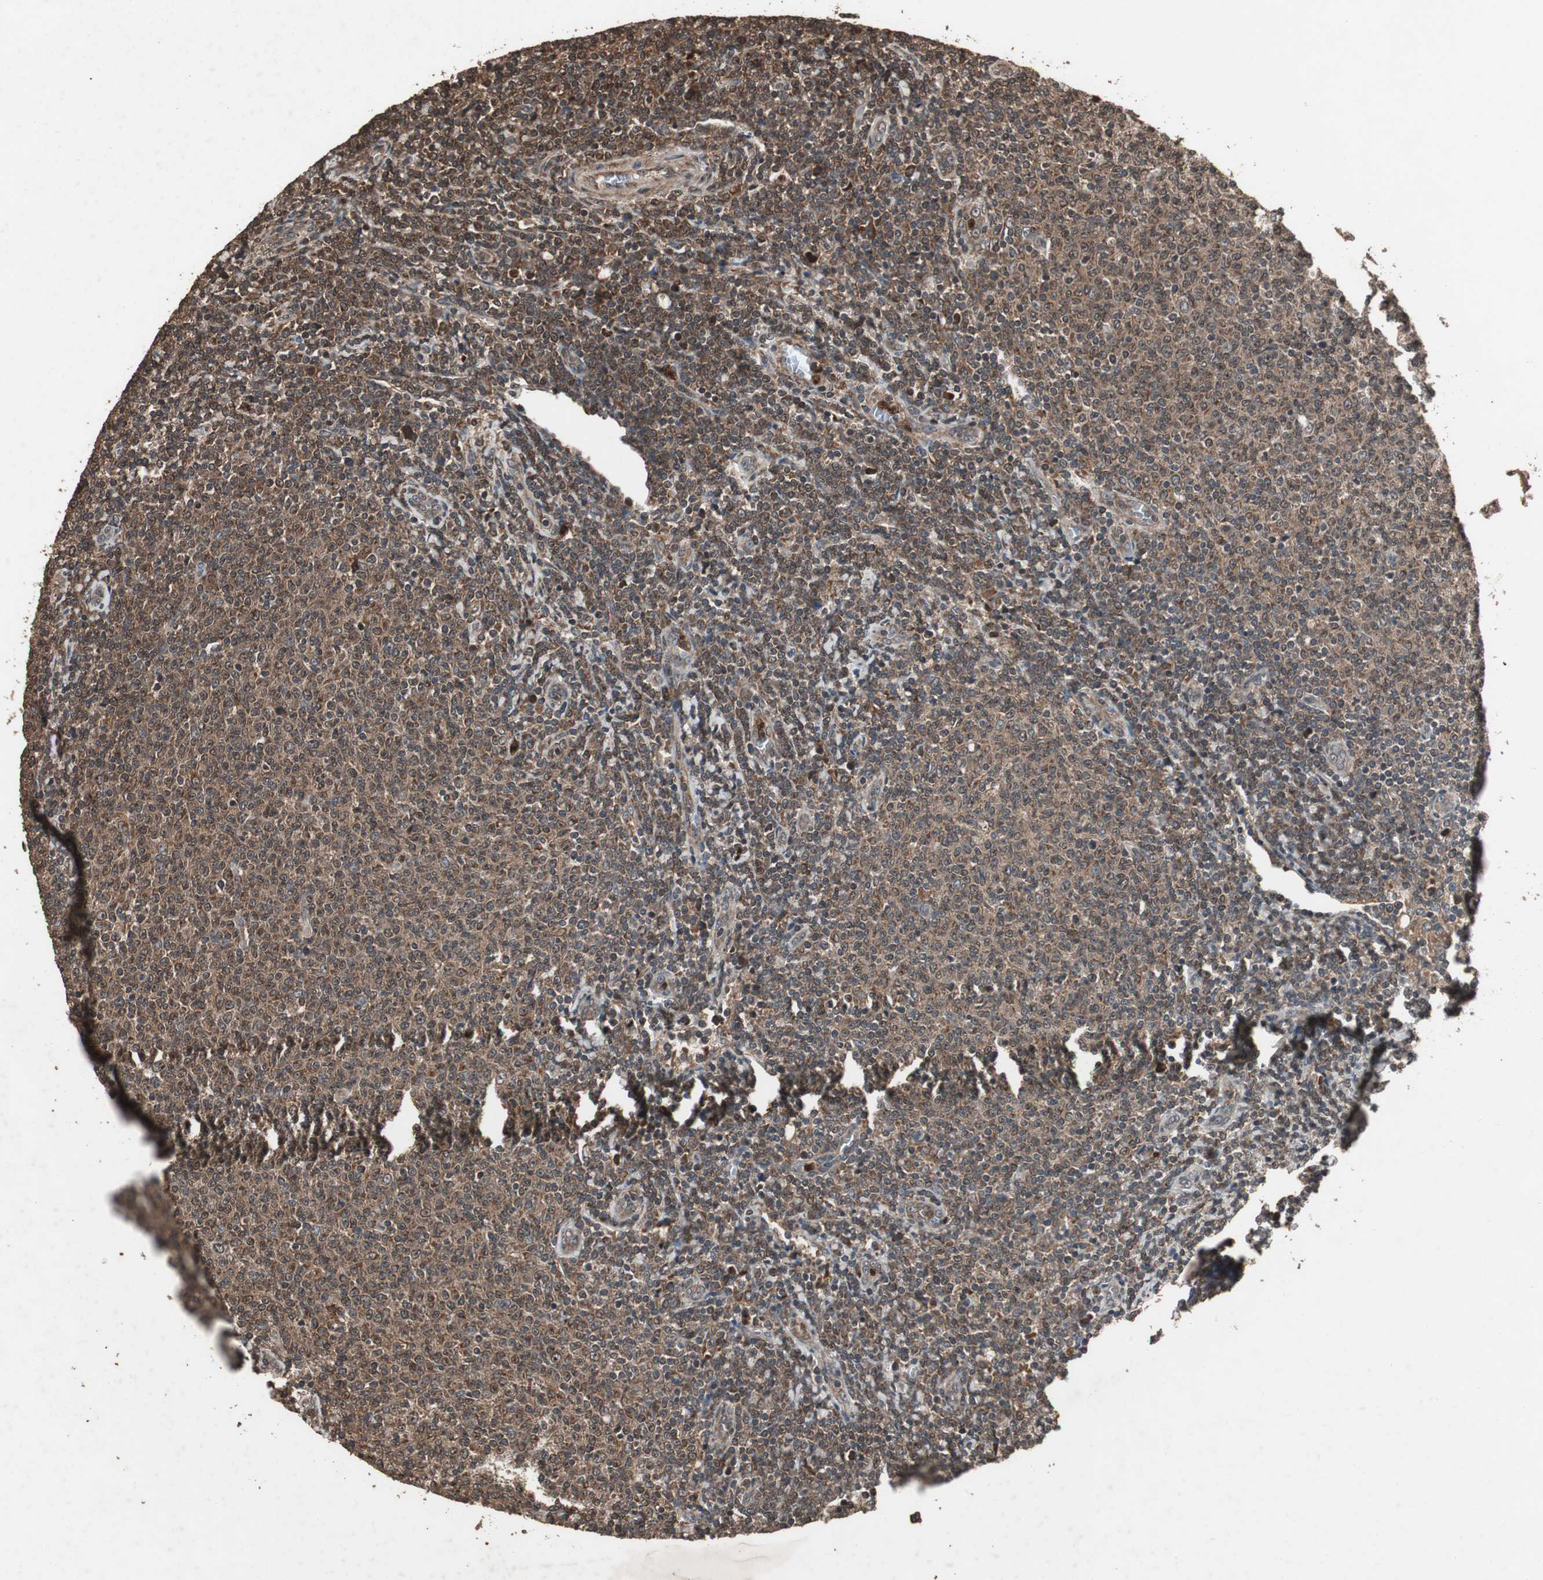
{"staining": {"intensity": "moderate", "quantity": ">75%", "location": "cytoplasmic/membranous"}, "tissue": "lymphoma", "cell_type": "Tumor cells", "image_type": "cancer", "snomed": [{"axis": "morphology", "description": "Malignant lymphoma, non-Hodgkin's type, Low grade"}, {"axis": "topography", "description": "Lymph node"}], "caption": "Protein staining of lymphoma tissue demonstrates moderate cytoplasmic/membranous staining in approximately >75% of tumor cells. (DAB (3,3'-diaminobenzidine) IHC, brown staining for protein, blue staining for nuclei).", "gene": "LAMTOR5", "patient": {"sex": "male", "age": 66}}